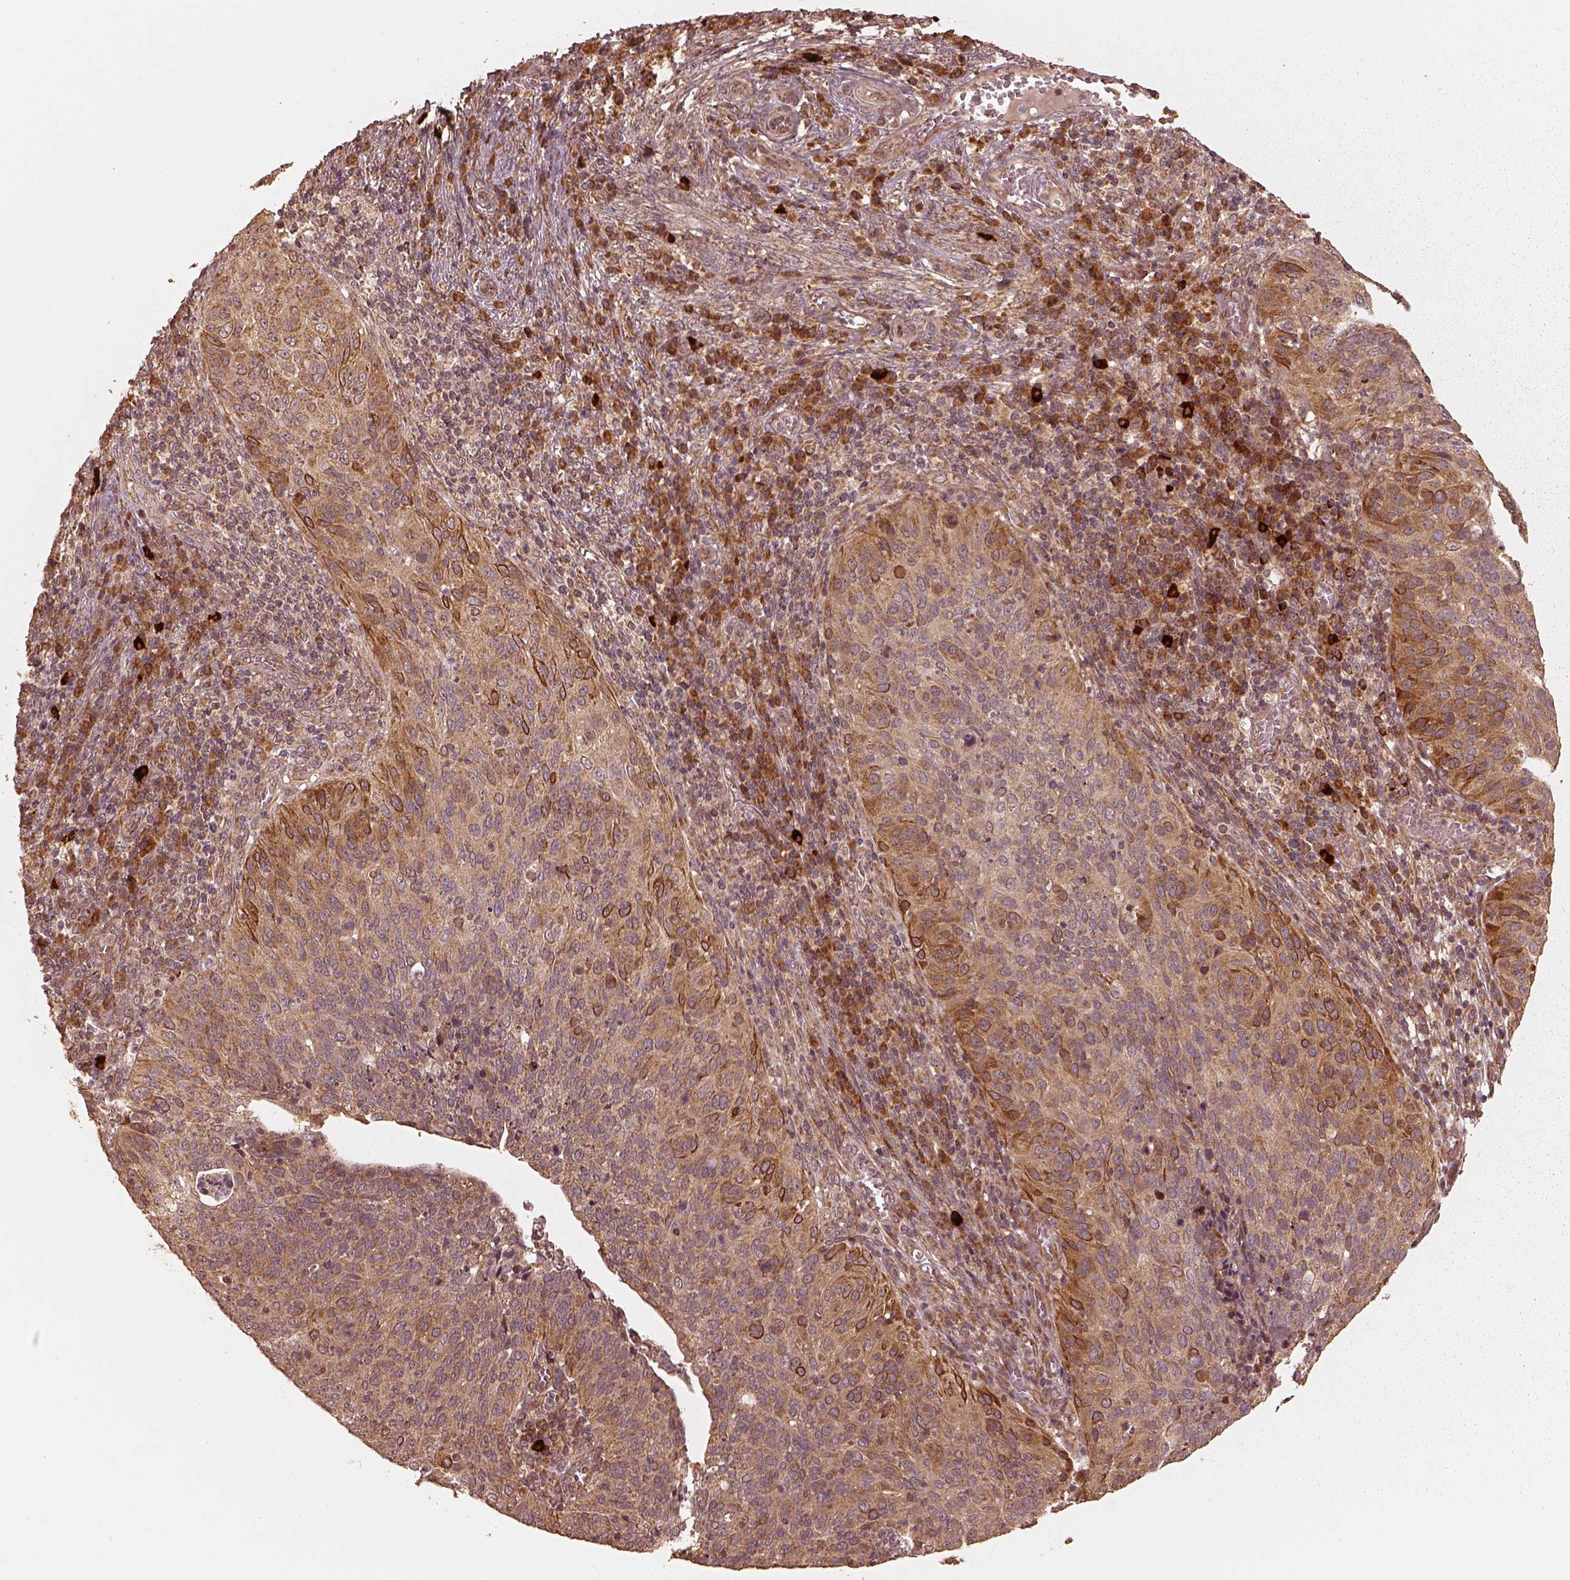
{"staining": {"intensity": "strong", "quantity": "<25%", "location": "cytoplasmic/membranous"}, "tissue": "cervical cancer", "cell_type": "Tumor cells", "image_type": "cancer", "snomed": [{"axis": "morphology", "description": "Squamous cell carcinoma, NOS"}, {"axis": "topography", "description": "Cervix"}], "caption": "Human cervical cancer (squamous cell carcinoma) stained for a protein (brown) shows strong cytoplasmic/membranous positive expression in approximately <25% of tumor cells.", "gene": "DNAJC25", "patient": {"sex": "female", "age": 39}}